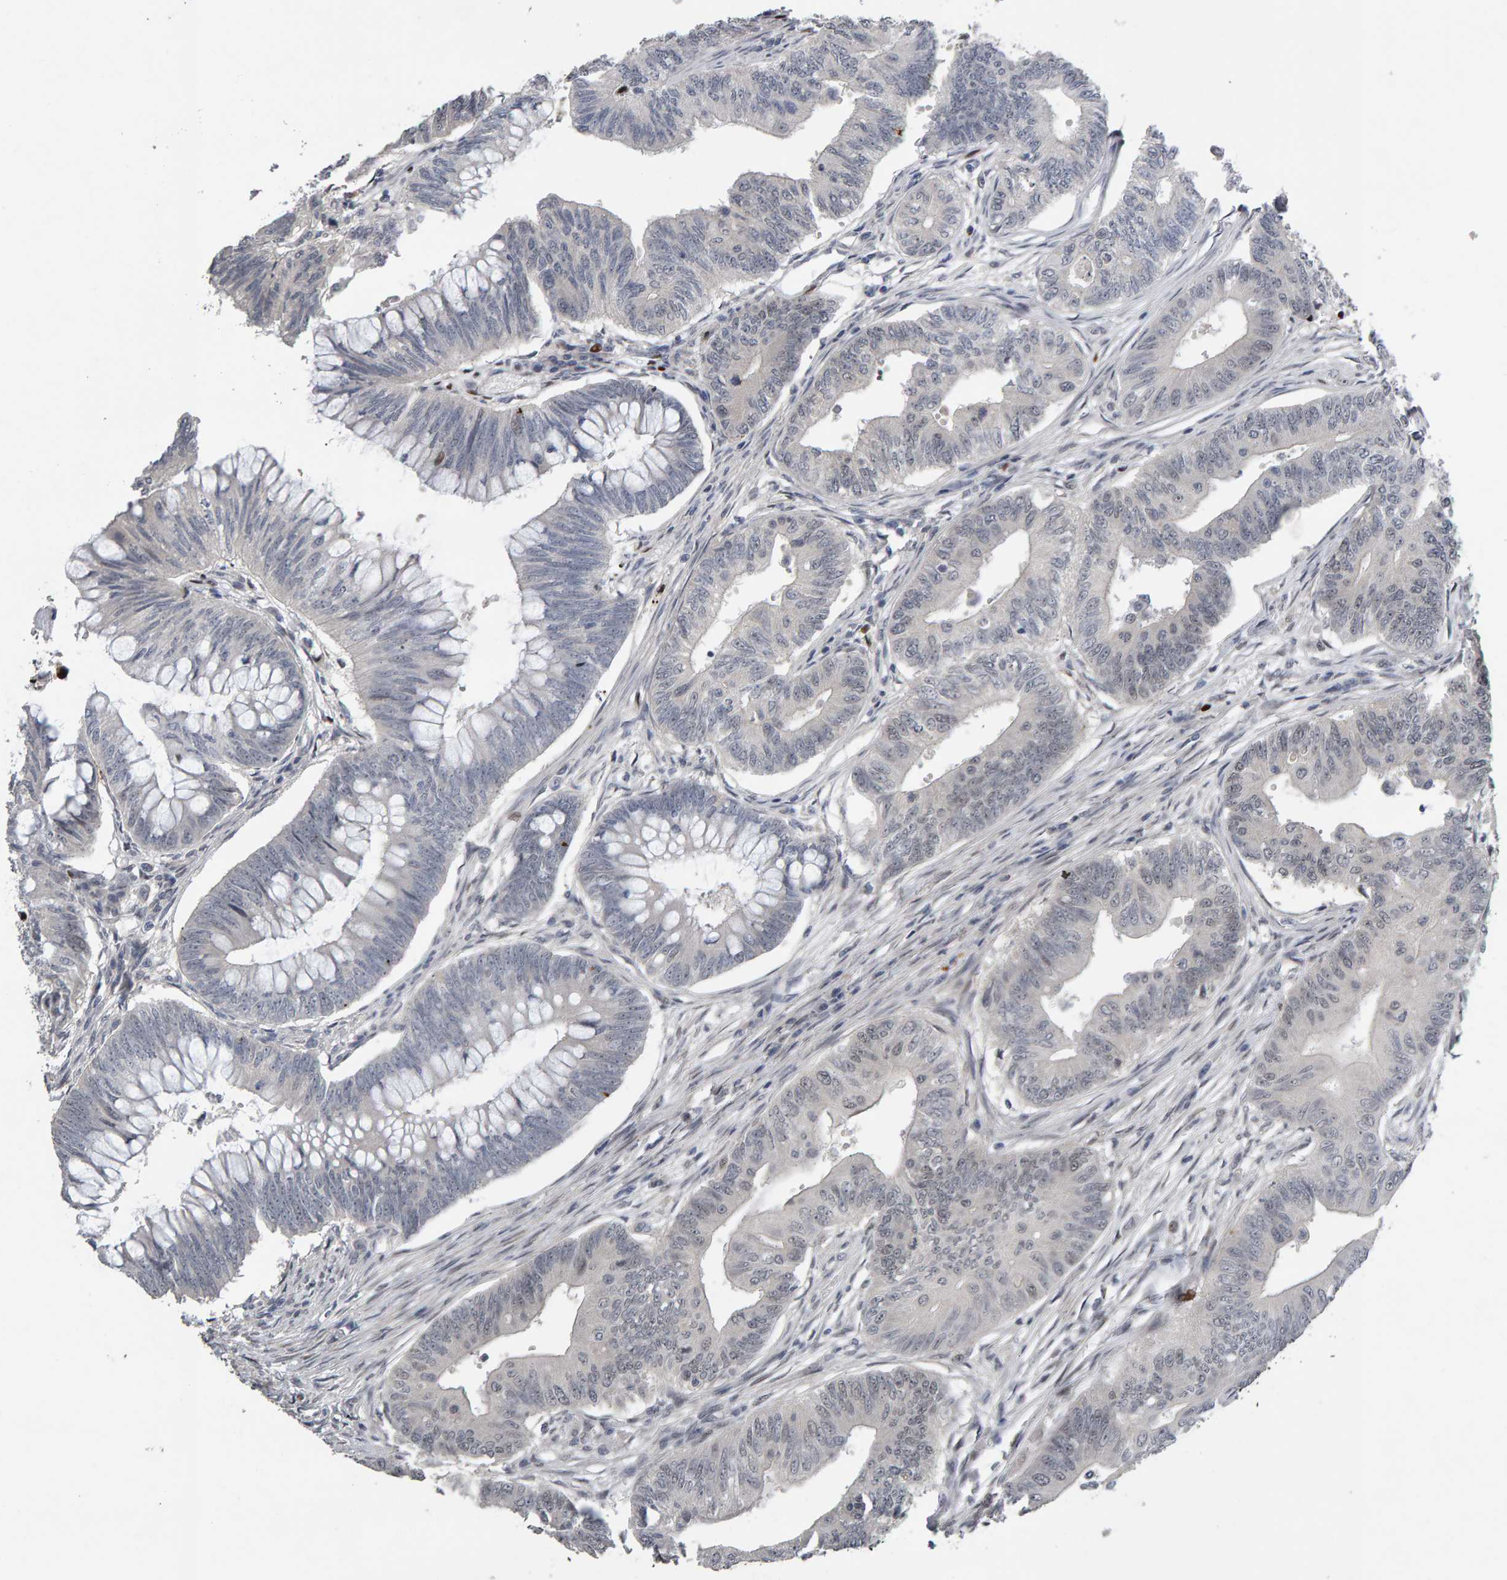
{"staining": {"intensity": "negative", "quantity": "none", "location": "none"}, "tissue": "colorectal cancer", "cell_type": "Tumor cells", "image_type": "cancer", "snomed": [{"axis": "morphology", "description": "Adenoma, NOS"}, {"axis": "morphology", "description": "Adenocarcinoma, NOS"}, {"axis": "topography", "description": "Colon"}], "caption": "Adenocarcinoma (colorectal) stained for a protein using IHC exhibits no expression tumor cells.", "gene": "IPO8", "patient": {"sex": "male", "age": 79}}